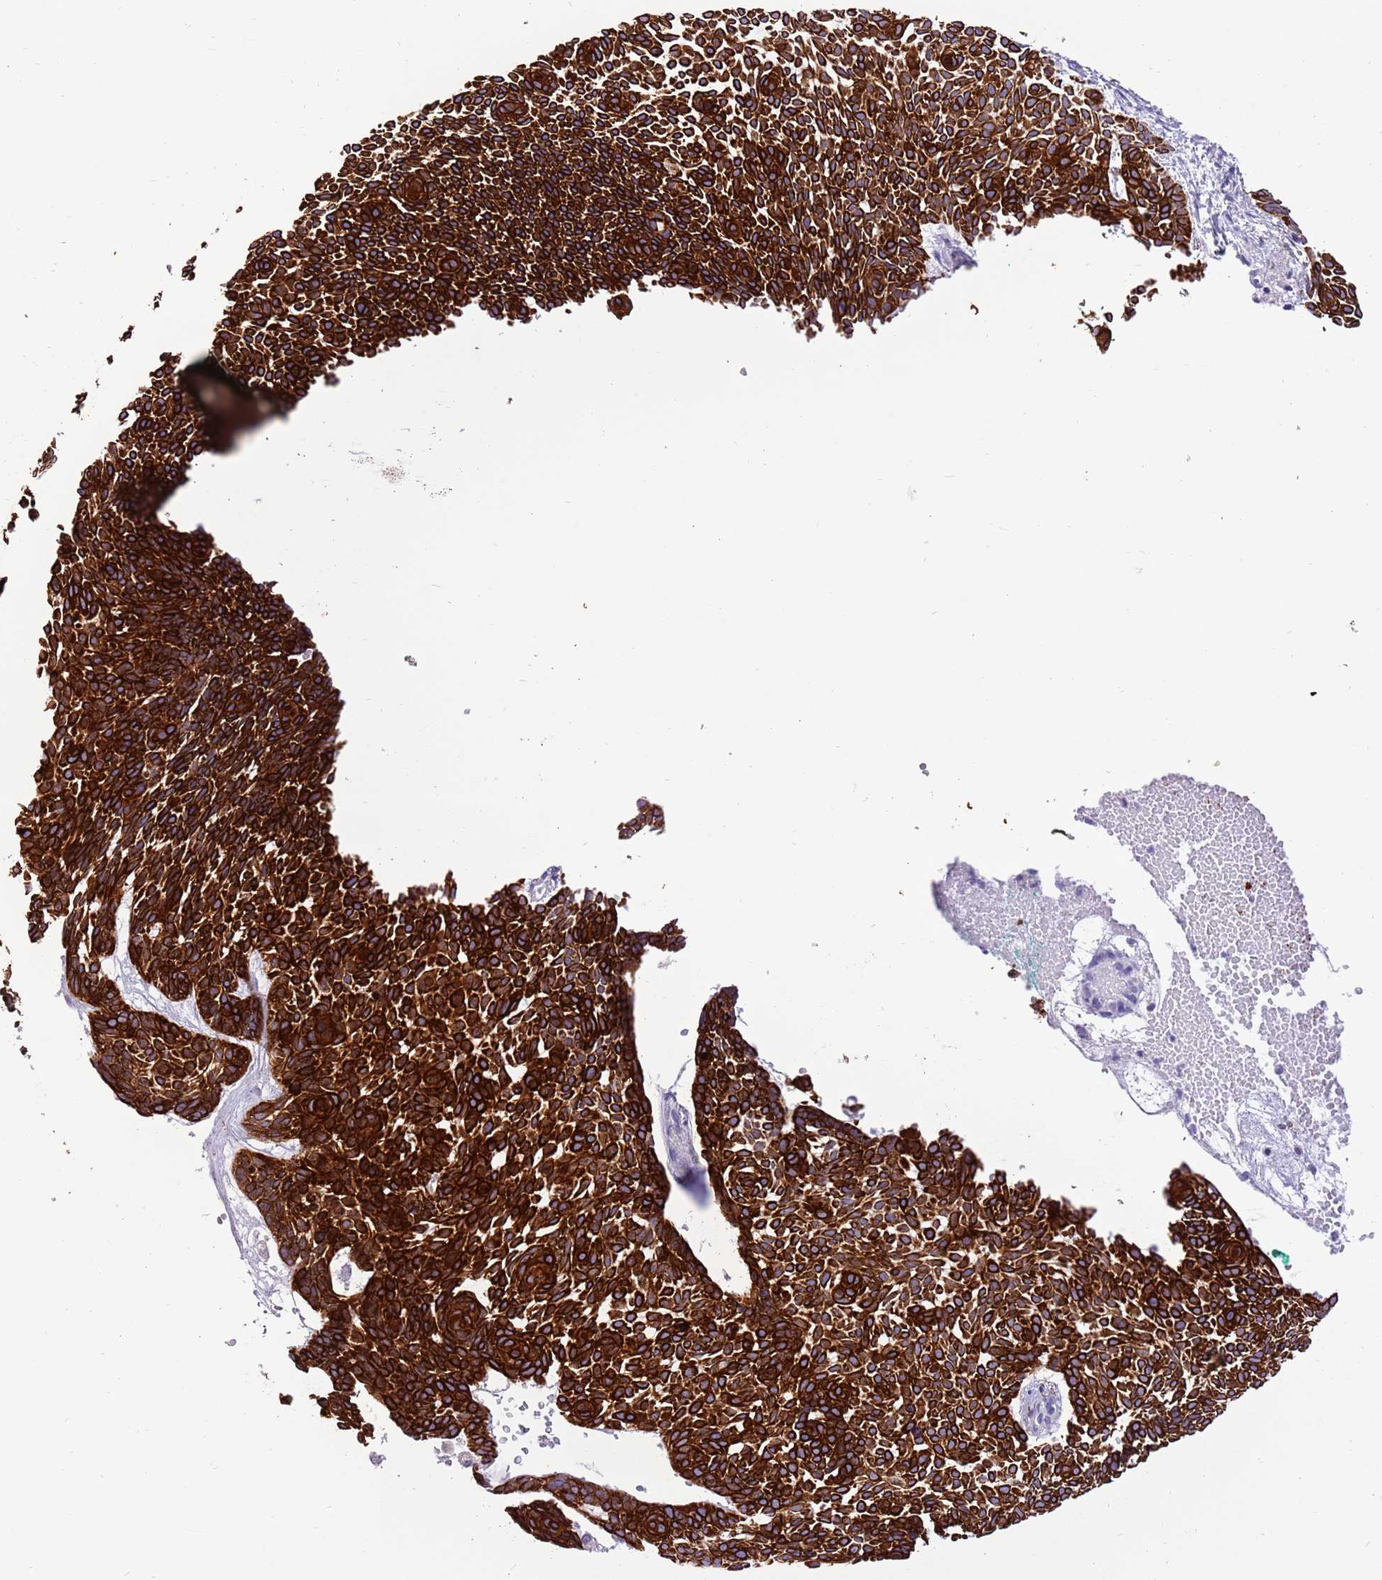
{"staining": {"intensity": "strong", "quantity": ">75%", "location": "cytoplasmic/membranous"}, "tissue": "skin cancer", "cell_type": "Tumor cells", "image_type": "cancer", "snomed": [{"axis": "morphology", "description": "Basal cell carcinoma"}, {"axis": "topography", "description": "Skin"}], "caption": "This is an image of IHC staining of skin cancer (basal cell carcinoma), which shows strong staining in the cytoplasmic/membranous of tumor cells.", "gene": "R3HDM4", "patient": {"sex": "male", "age": 61}}